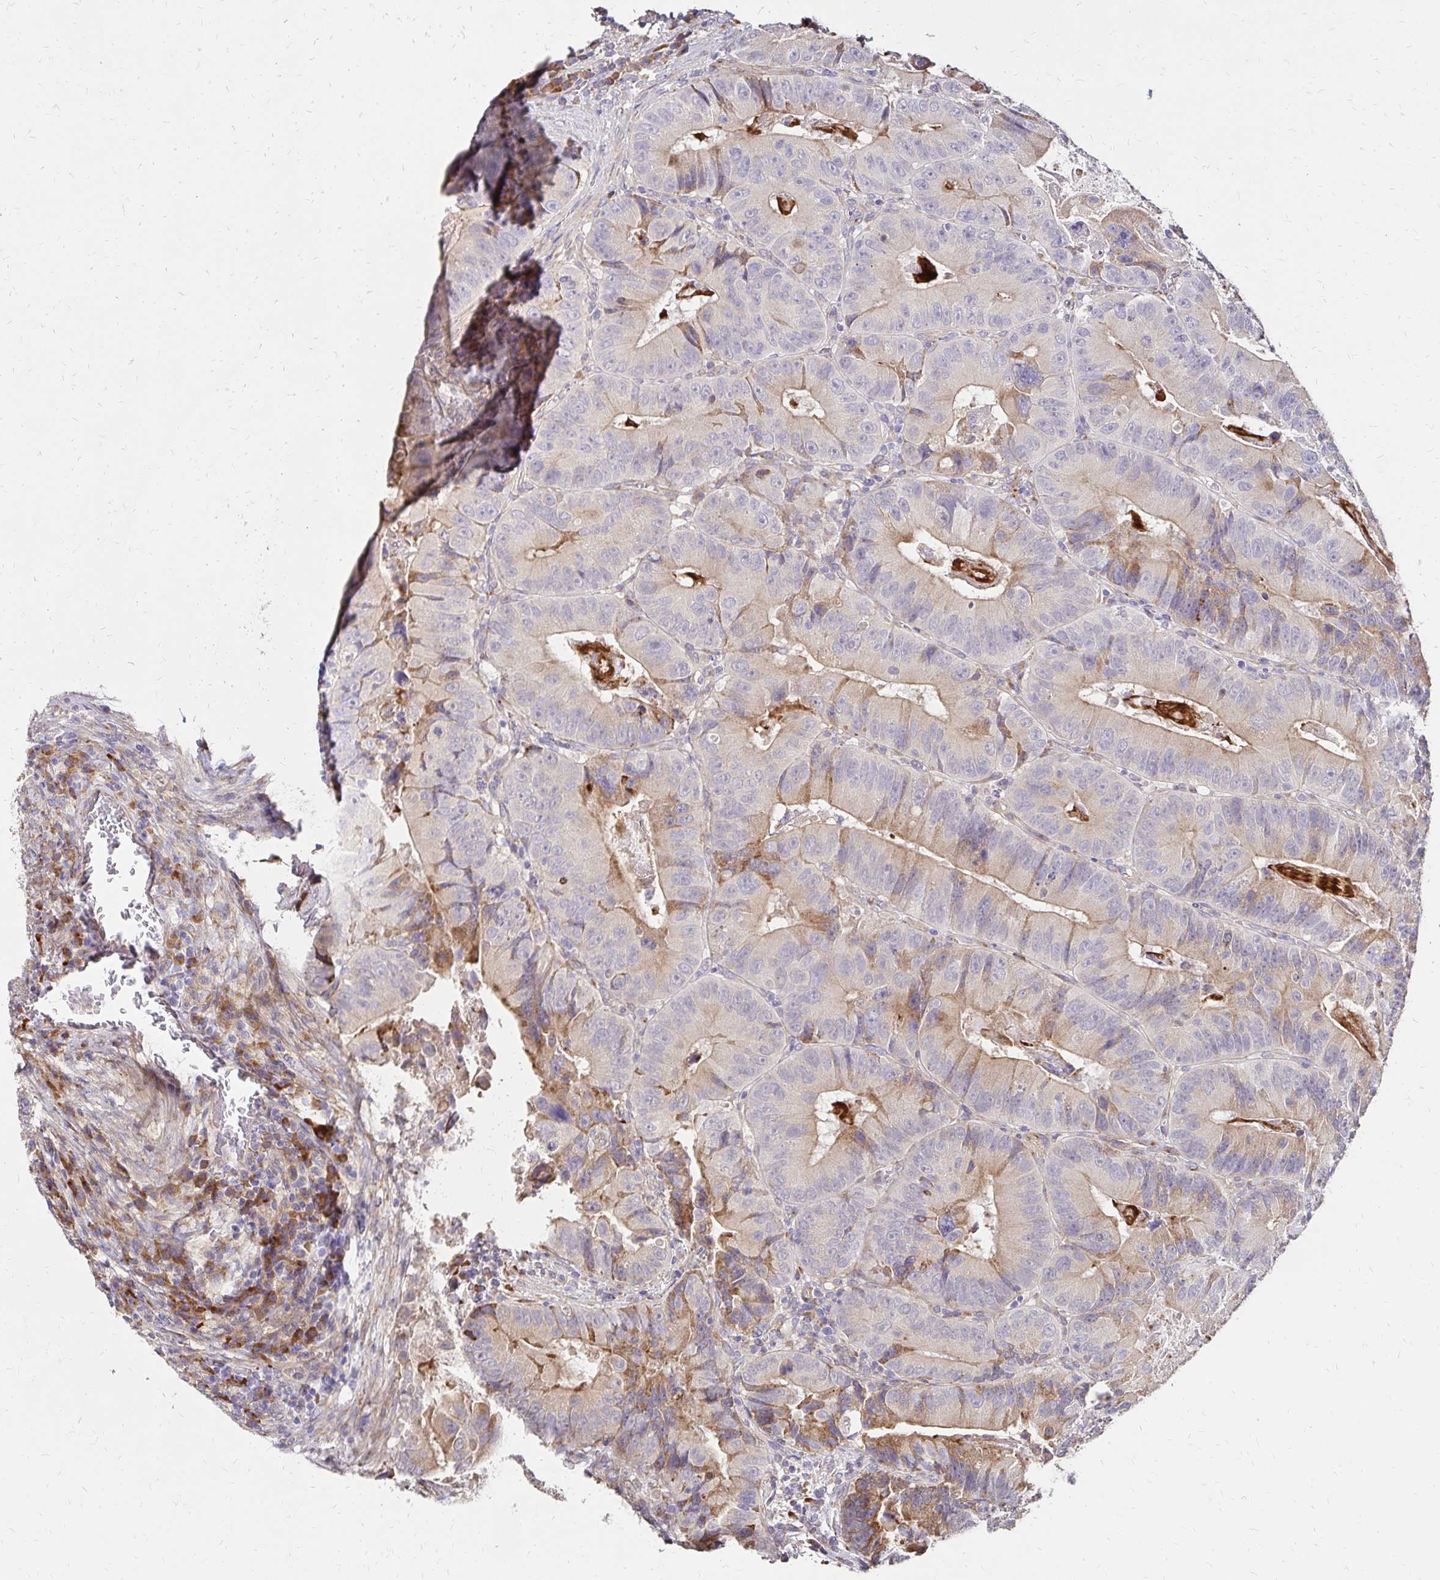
{"staining": {"intensity": "weak", "quantity": "<25%", "location": "cytoplasmic/membranous"}, "tissue": "colorectal cancer", "cell_type": "Tumor cells", "image_type": "cancer", "snomed": [{"axis": "morphology", "description": "Adenocarcinoma, NOS"}, {"axis": "topography", "description": "Colon"}], "caption": "Immunohistochemistry (IHC) histopathology image of neoplastic tissue: human adenocarcinoma (colorectal) stained with DAB (3,3'-diaminobenzidine) displays no significant protein positivity in tumor cells.", "gene": "PRIMA1", "patient": {"sex": "female", "age": 86}}